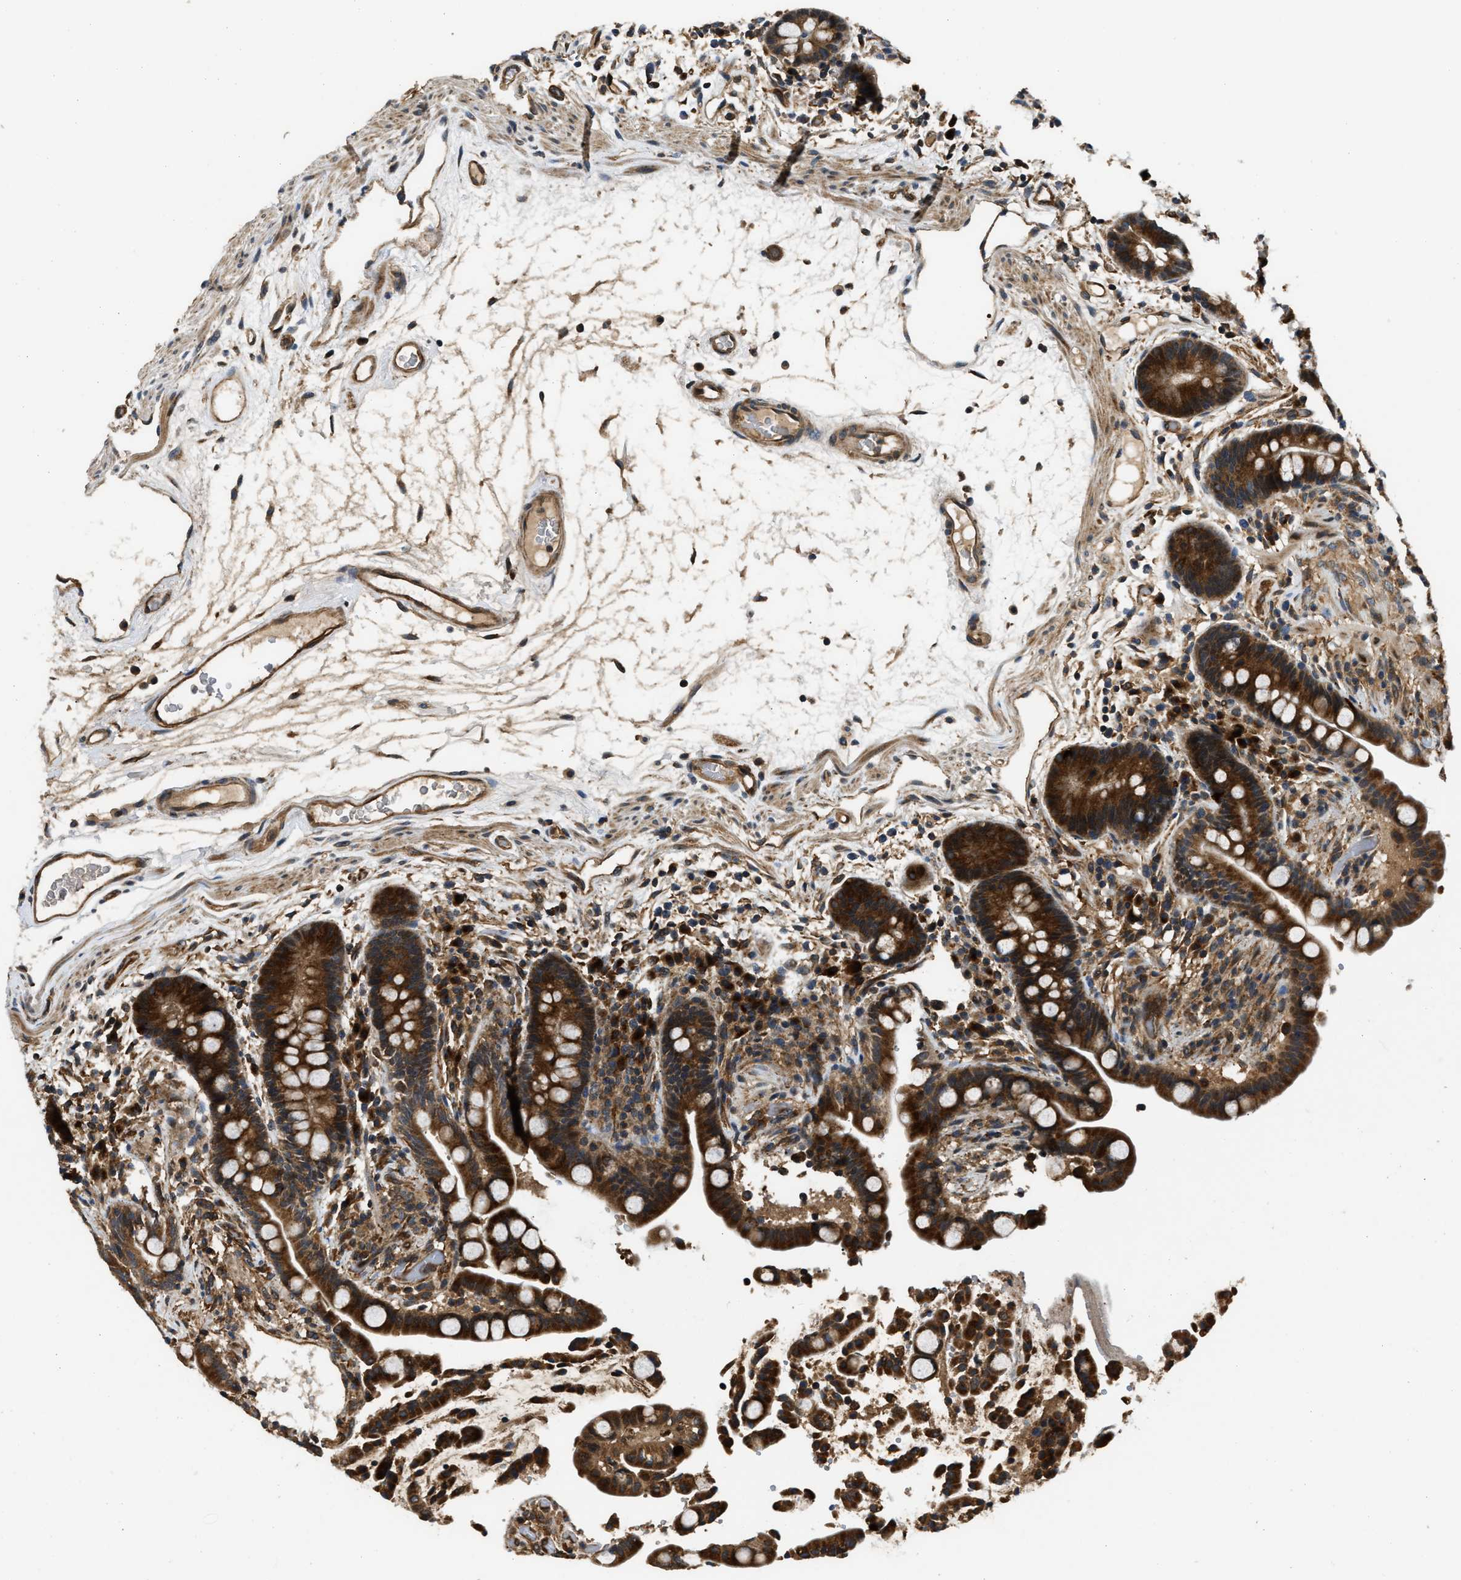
{"staining": {"intensity": "moderate", "quantity": ">75%", "location": "cytoplasmic/membranous"}, "tissue": "colon", "cell_type": "Endothelial cells", "image_type": "normal", "snomed": [{"axis": "morphology", "description": "Normal tissue, NOS"}, {"axis": "topography", "description": "Colon"}], "caption": "Protein expression analysis of unremarkable human colon reveals moderate cytoplasmic/membranous positivity in approximately >75% of endothelial cells.", "gene": "PNPLA8", "patient": {"sex": "male", "age": 73}}